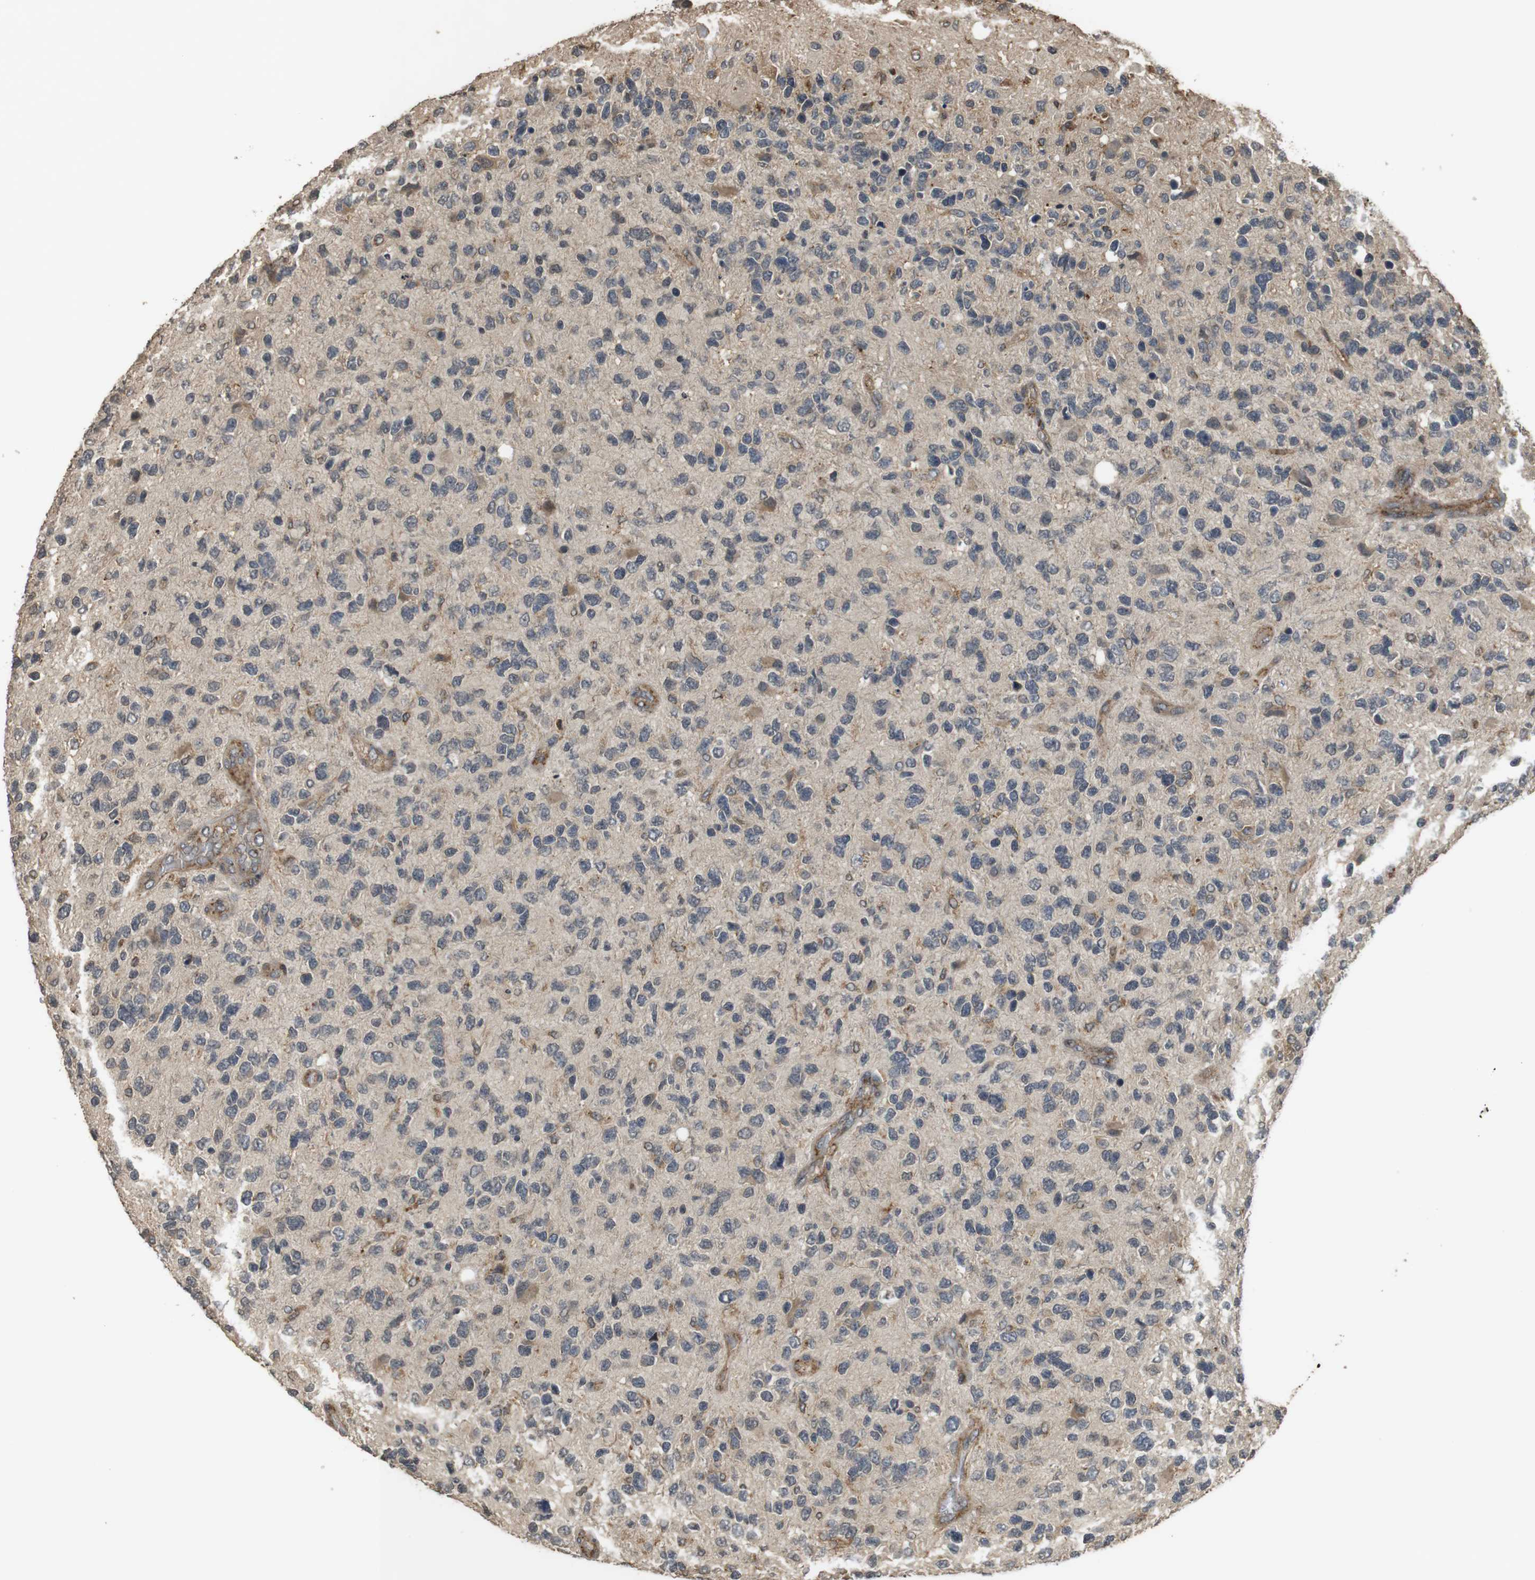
{"staining": {"intensity": "moderate", "quantity": "<25%", "location": "cytoplasmic/membranous"}, "tissue": "glioma", "cell_type": "Tumor cells", "image_type": "cancer", "snomed": [{"axis": "morphology", "description": "Glioma, malignant, High grade"}, {"axis": "topography", "description": "Brain"}], "caption": "Protein expression analysis of glioma shows moderate cytoplasmic/membranous expression in approximately <25% of tumor cells.", "gene": "FZD10", "patient": {"sex": "female", "age": 58}}